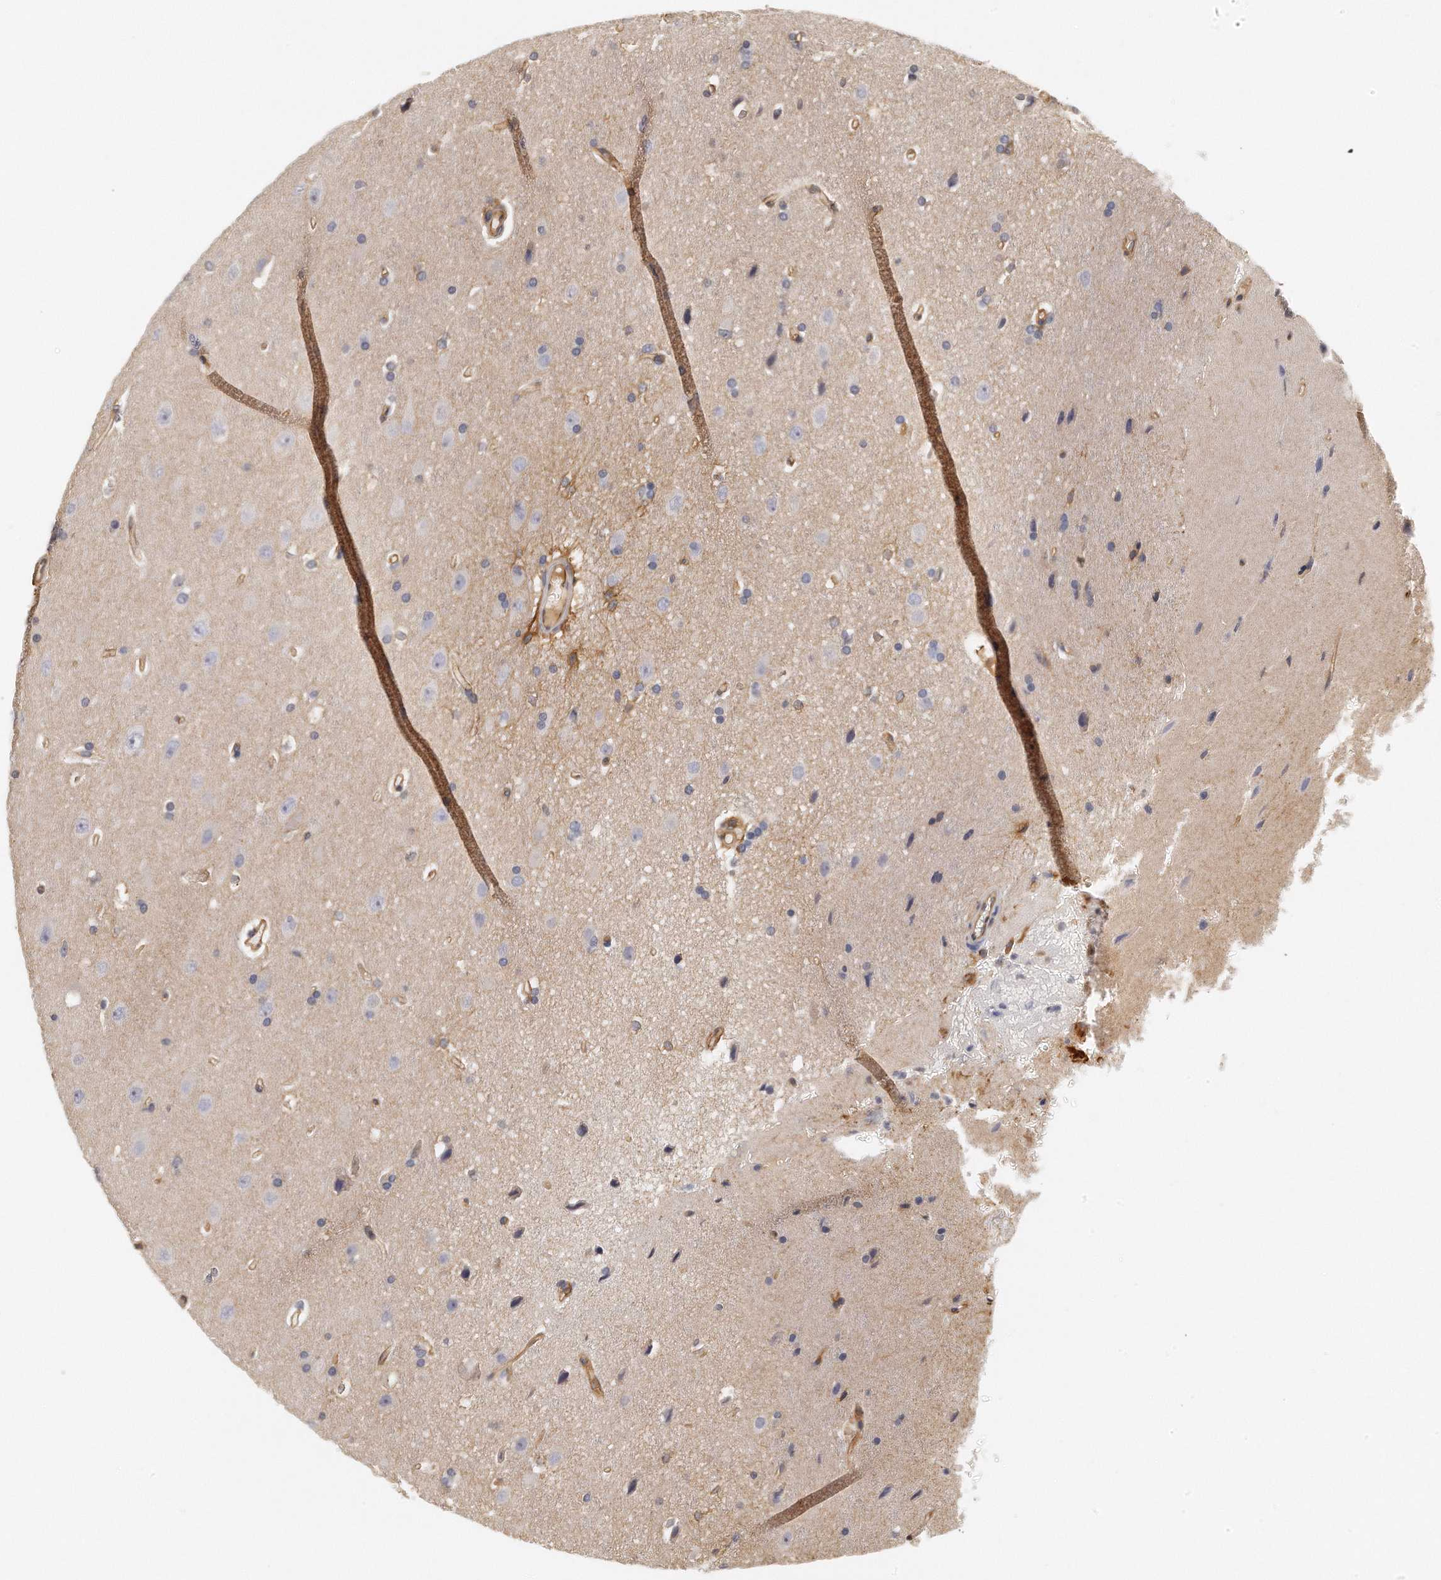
{"staining": {"intensity": "negative", "quantity": "none", "location": "none"}, "tissue": "glioma", "cell_type": "Tumor cells", "image_type": "cancer", "snomed": [{"axis": "morphology", "description": "Glioma, malignant, Low grade"}, {"axis": "topography", "description": "Cerebral cortex"}], "caption": "Low-grade glioma (malignant) was stained to show a protein in brown. There is no significant expression in tumor cells.", "gene": "CHST7", "patient": {"sex": "female", "age": 47}}